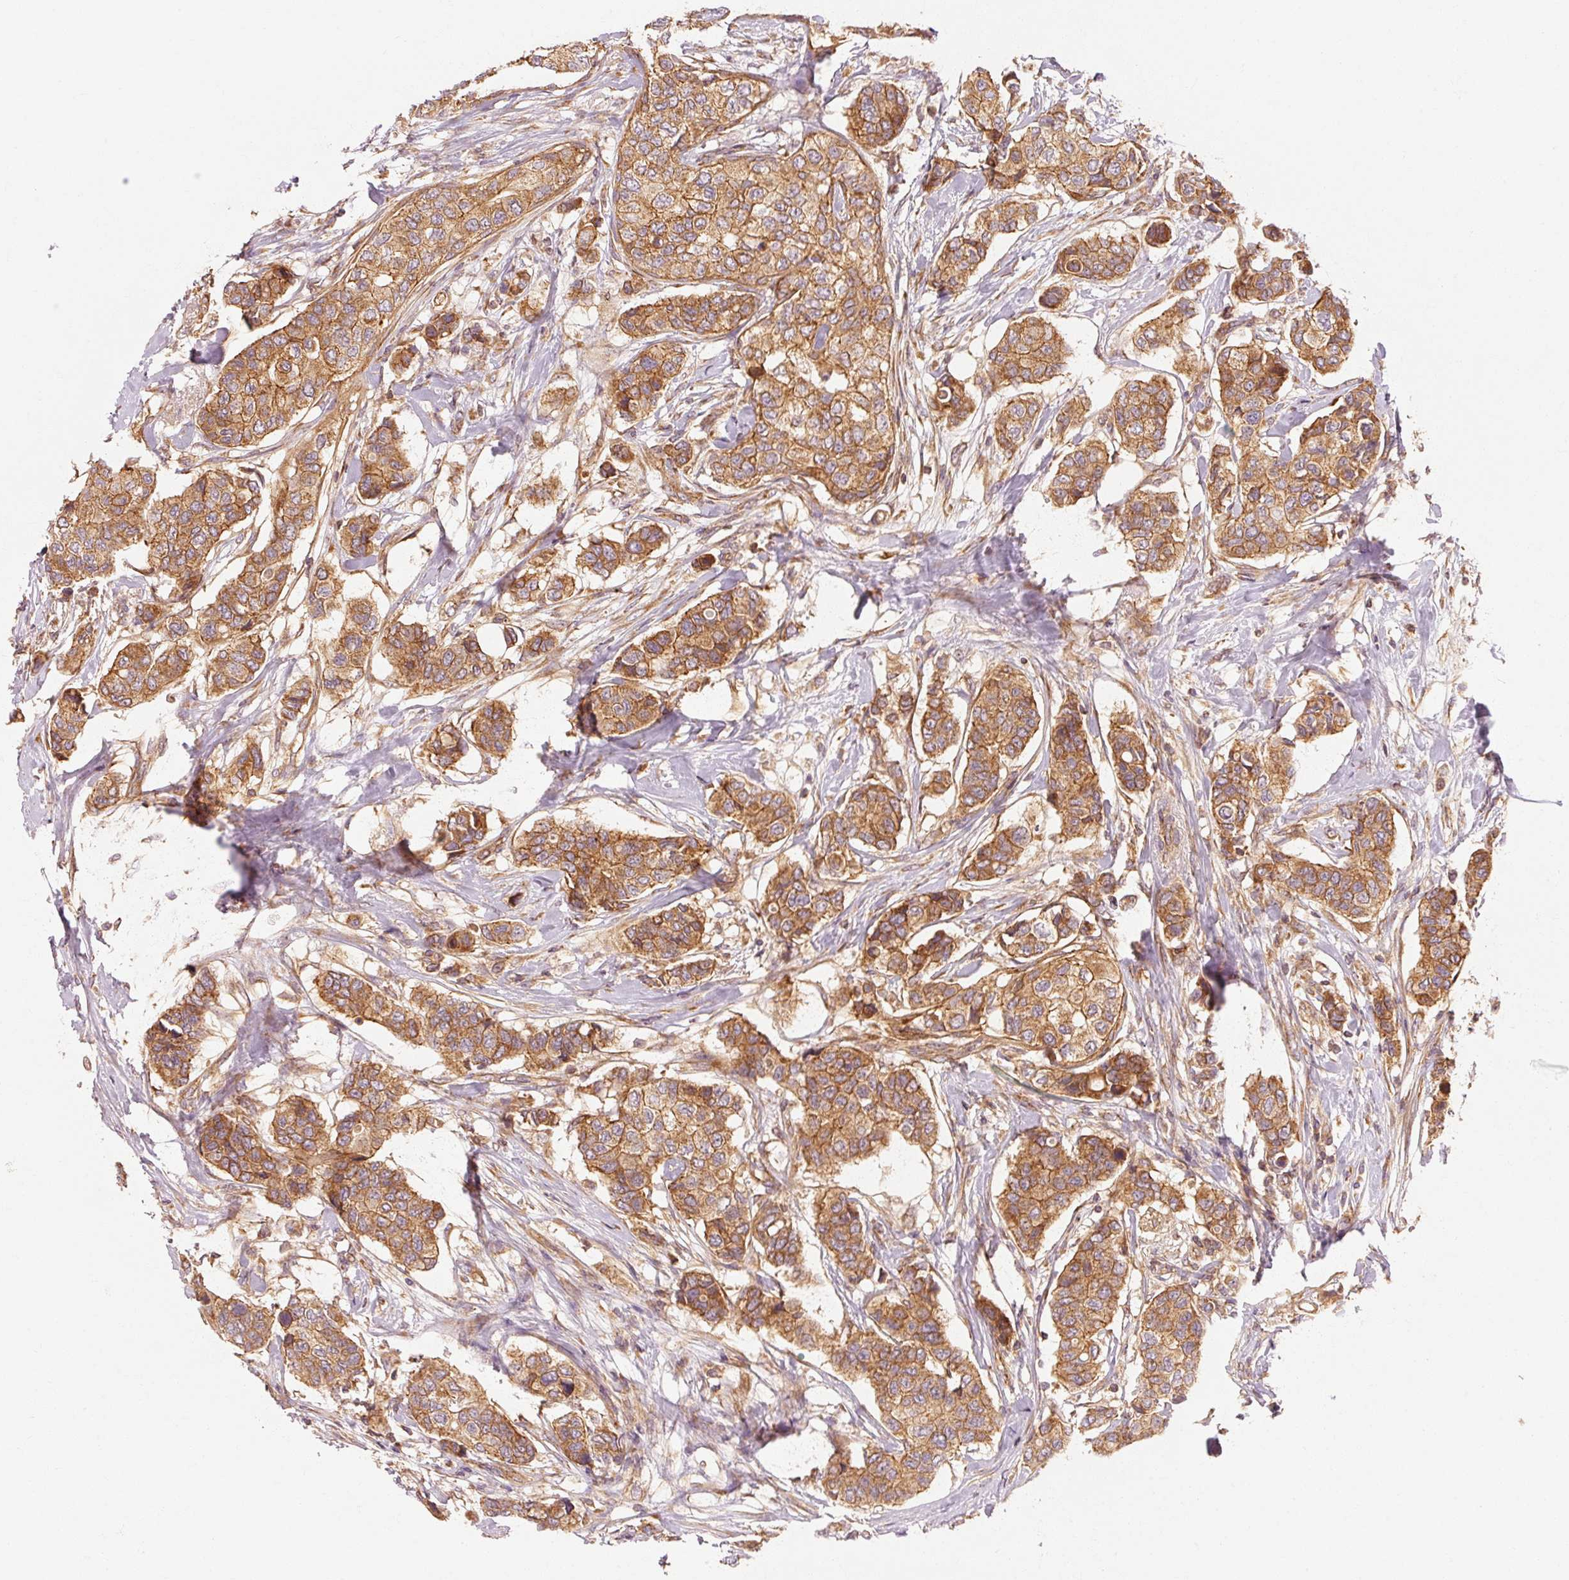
{"staining": {"intensity": "moderate", "quantity": ">75%", "location": "cytoplasmic/membranous"}, "tissue": "breast cancer", "cell_type": "Tumor cells", "image_type": "cancer", "snomed": [{"axis": "morphology", "description": "Lobular carcinoma"}, {"axis": "topography", "description": "Breast"}], "caption": "A high-resolution image shows immunohistochemistry staining of lobular carcinoma (breast), which demonstrates moderate cytoplasmic/membranous staining in about >75% of tumor cells. The protein of interest is shown in brown color, while the nuclei are stained blue.", "gene": "CTNNA1", "patient": {"sex": "female", "age": 51}}